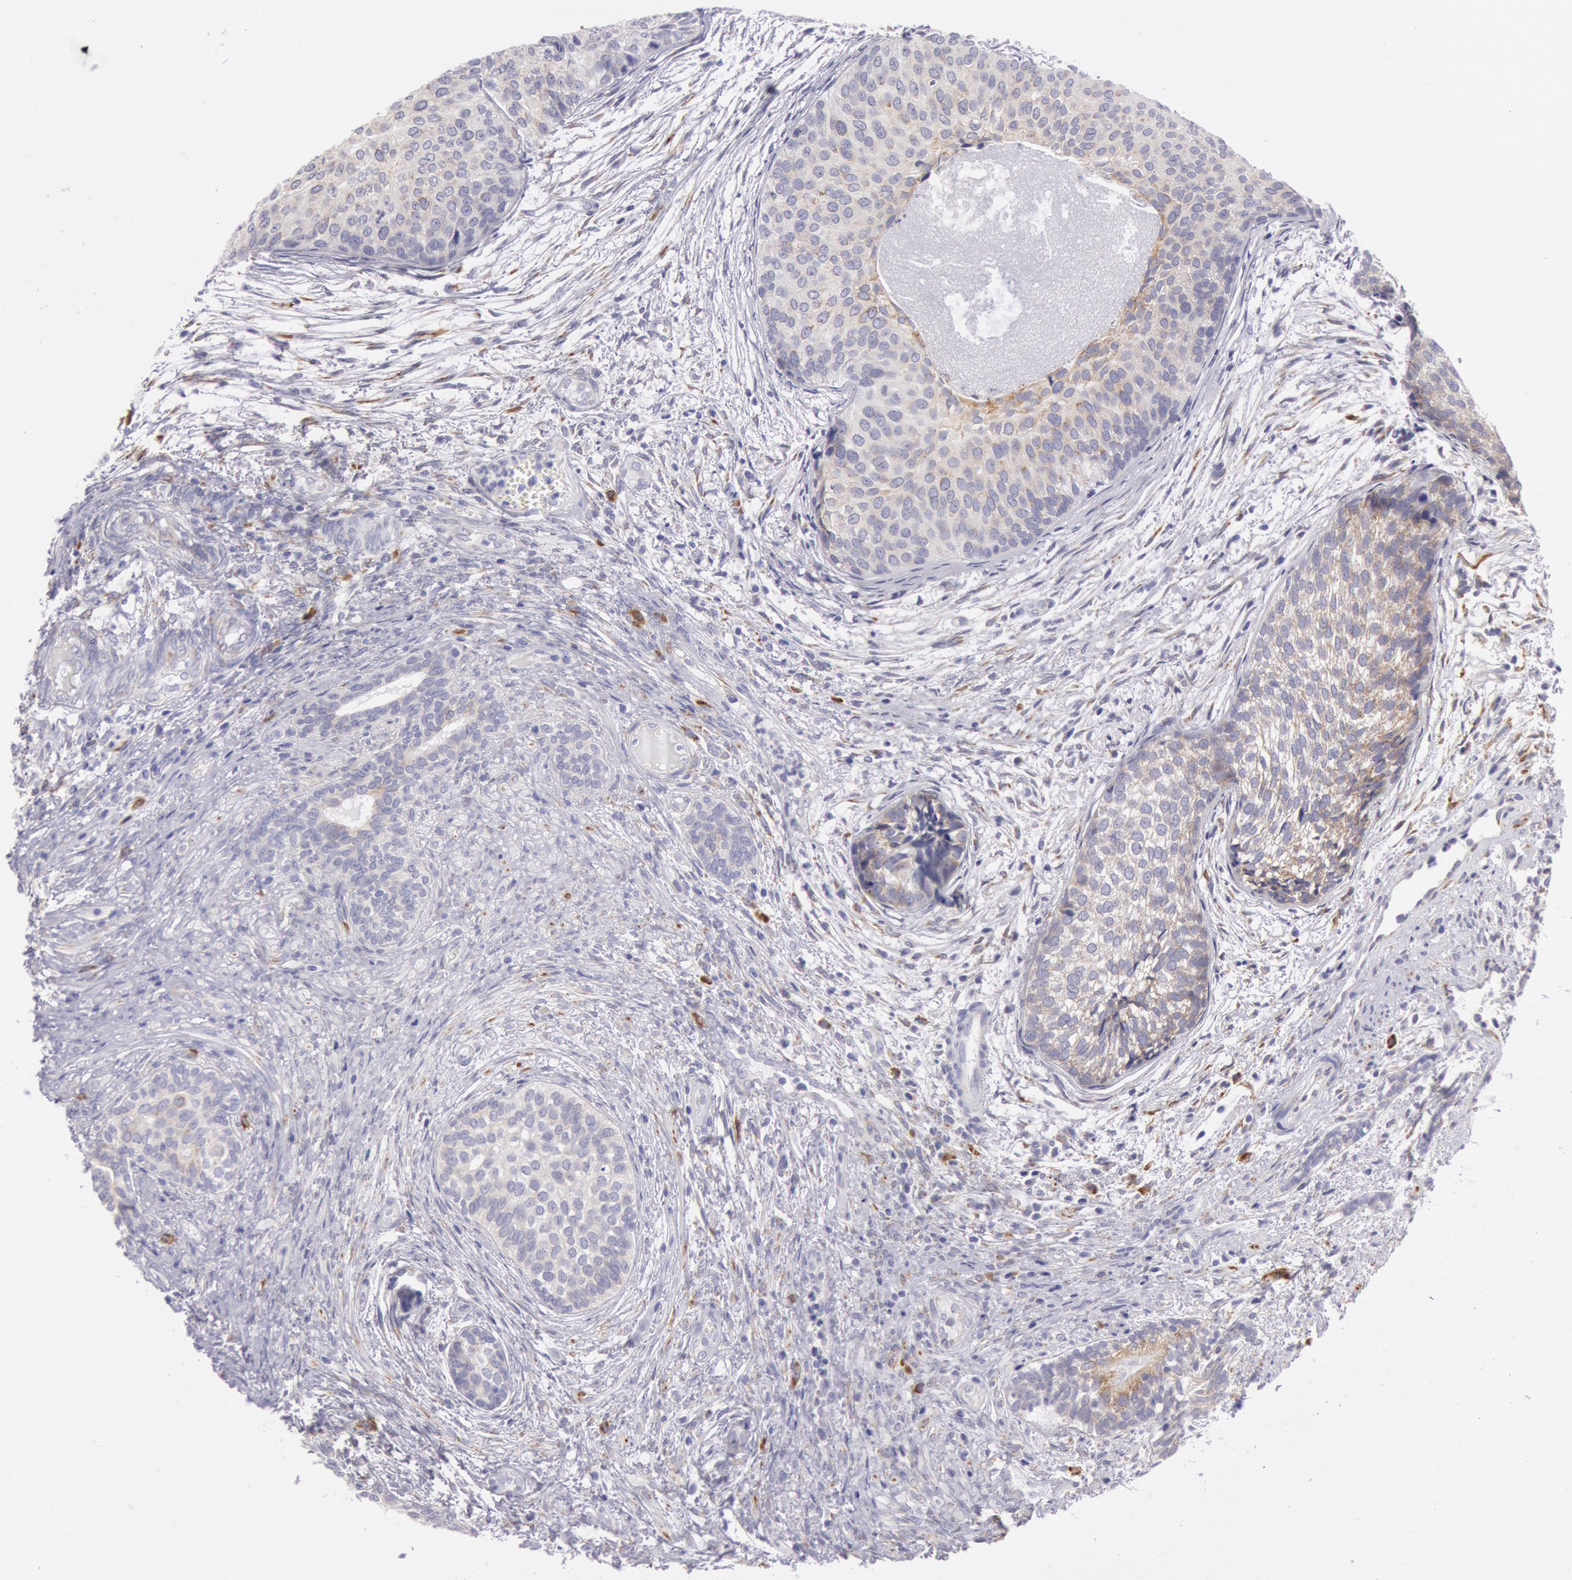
{"staining": {"intensity": "weak", "quantity": "25%-75%", "location": "cytoplasmic/membranous"}, "tissue": "urothelial cancer", "cell_type": "Tumor cells", "image_type": "cancer", "snomed": [{"axis": "morphology", "description": "Urothelial carcinoma, Low grade"}, {"axis": "topography", "description": "Urinary bladder"}], "caption": "Weak cytoplasmic/membranous protein positivity is identified in about 25%-75% of tumor cells in low-grade urothelial carcinoma. (IHC, brightfield microscopy, high magnification).", "gene": "CIDEB", "patient": {"sex": "male", "age": 84}}